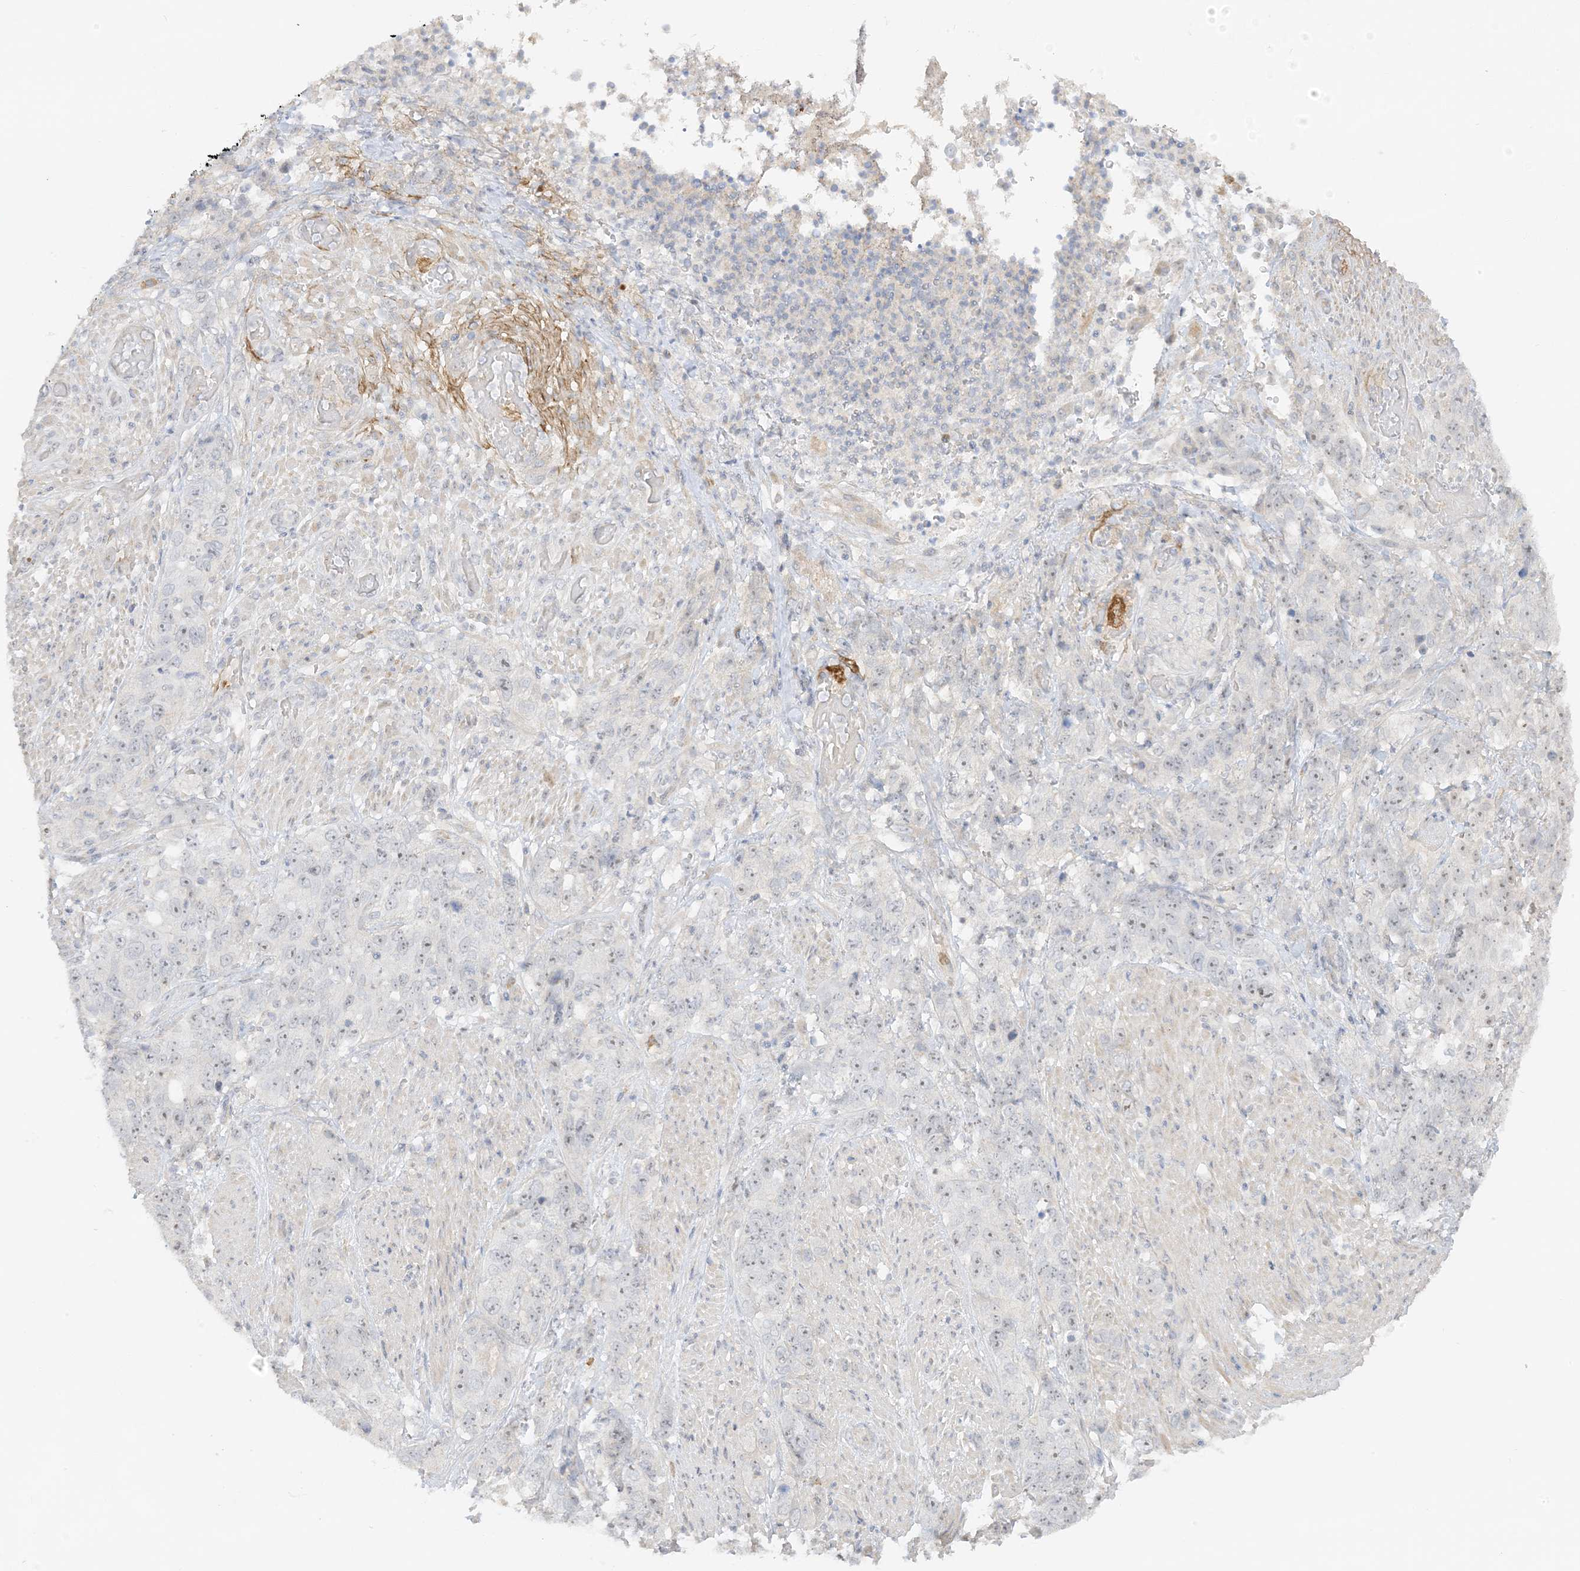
{"staining": {"intensity": "weak", "quantity": ">75%", "location": "nuclear"}, "tissue": "stomach cancer", "cell_type": "Tumor cells", "image_type": "cancer", "snomed": [{"axis": "morphology", "description": "Adenocarcinoma, NOS"}, {"axis": "topography", "description": "Stomach"}], "caption": "Immunohistochemical staining of human stomach cancer (adenocarcinoma) reveals low levels of weak nuclear expression in about >75% of tumor cells.", "gene": "ETAA1", "patient": {"sex": "male", "age": 48}}